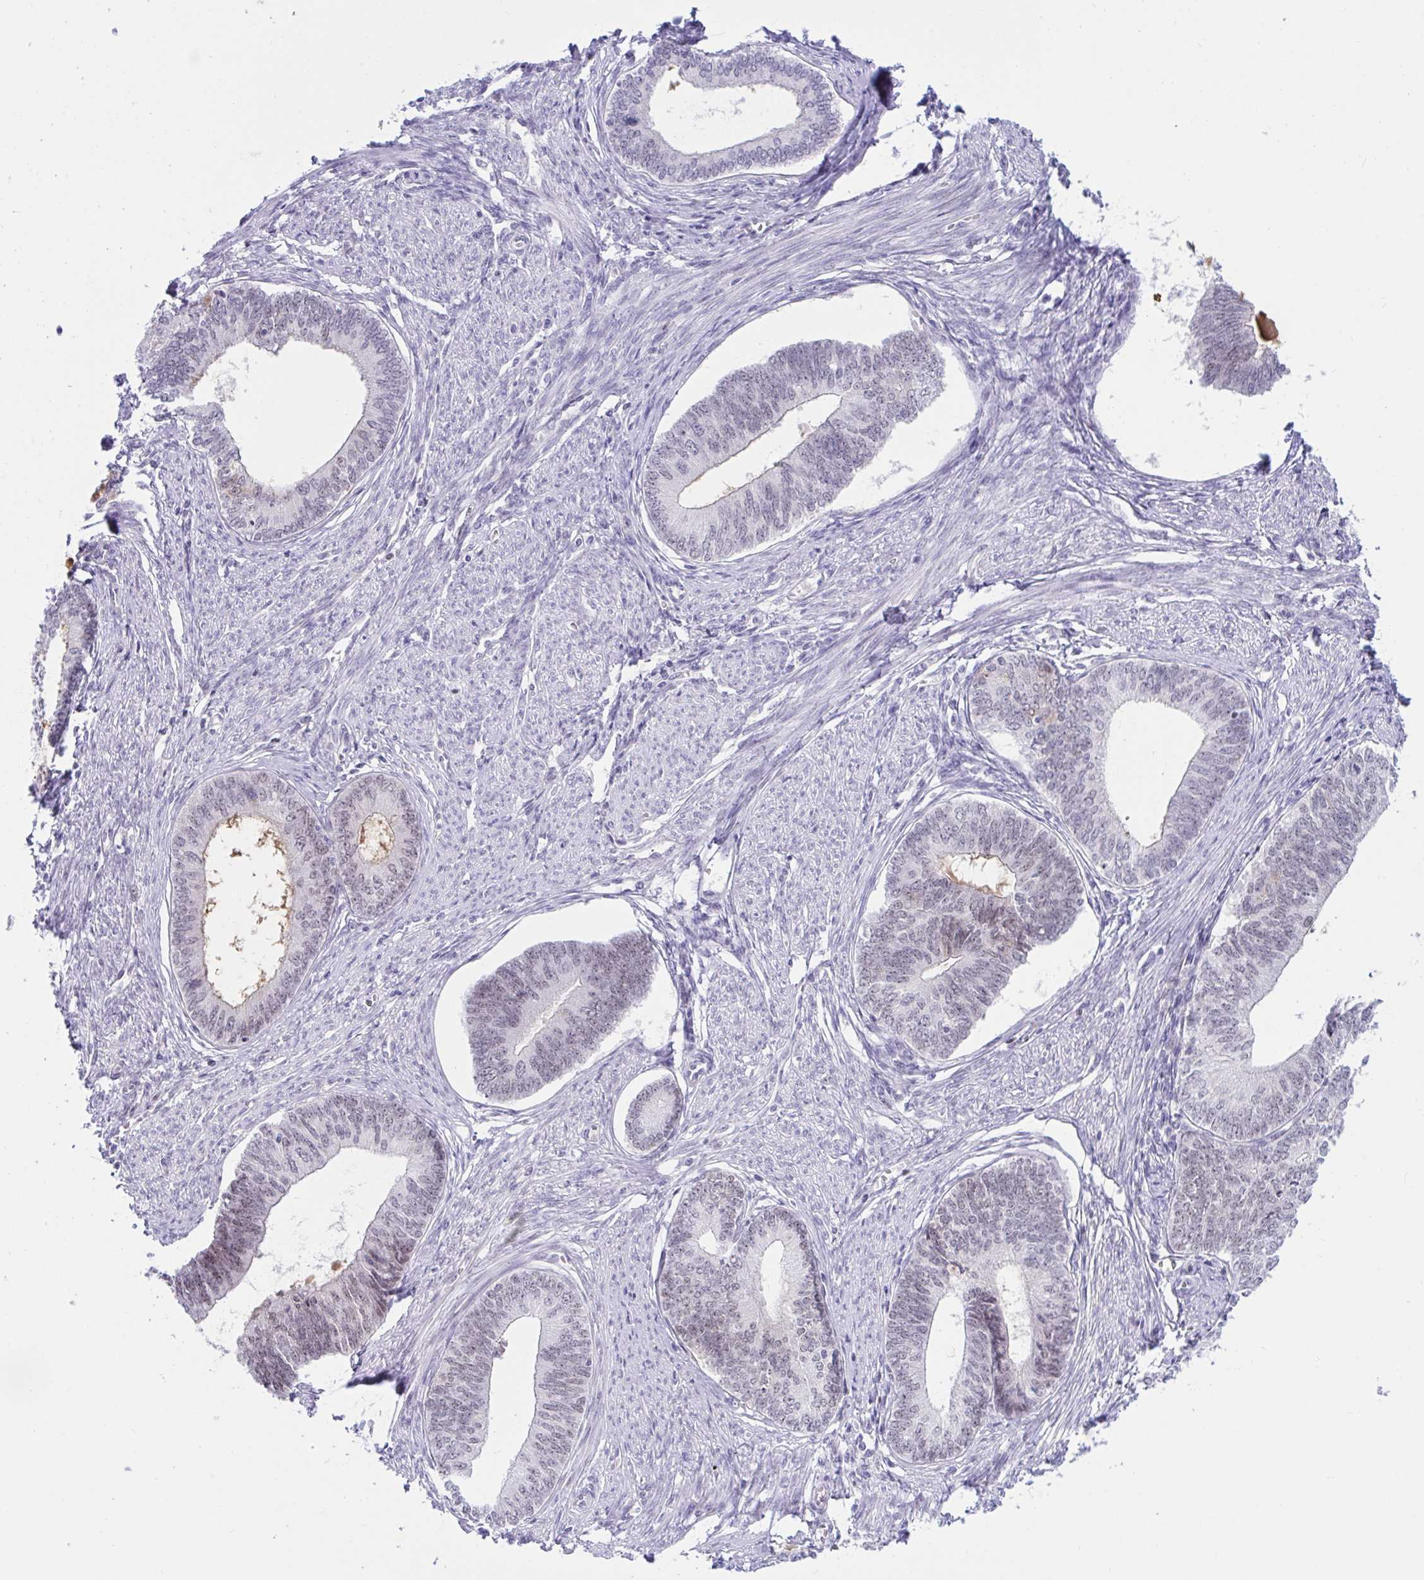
{"staining": {"intensity": "negative", "quantity": "none", "location": "none"}, "tissue": "endometrial cancer", "cell_type": "Tumor cells", "image_type": "cancer", "snomed": [{"axis": "morphology", "description": "Adenocarcinoma, NOS"}, {"axis": "topography", "description": "Endometrium"}], "caption": "Human adenocarcinoma (endometrial) stained for a protein using IHC demonstrates no positivity in tumor cells.", "gene": "IKZF2", "patient": {"sex": "female", "age": 68}}